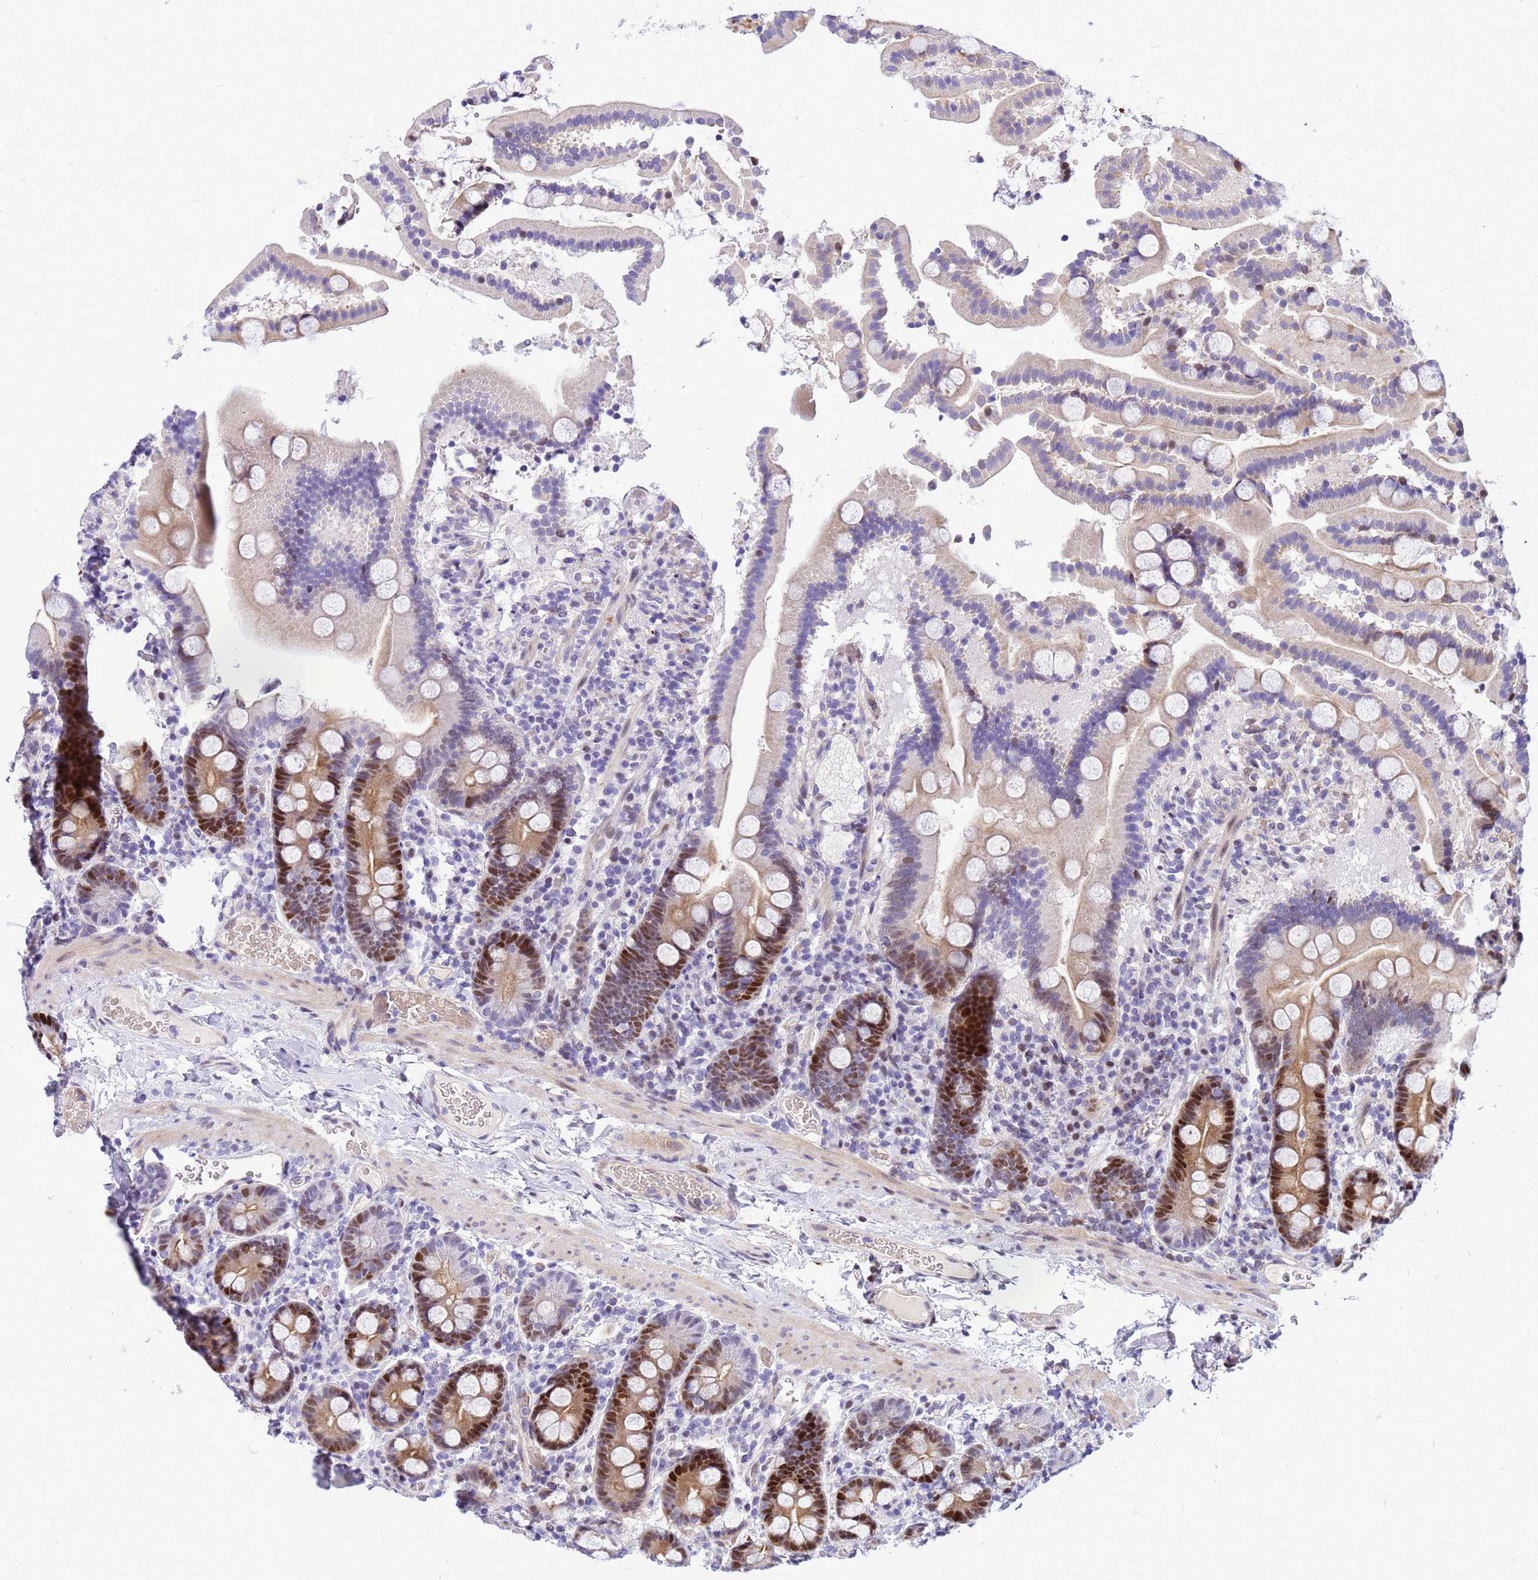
{"staining": {"intensity": "strong", "quantity": "<25%", "location": "nuclear"}, "tissue": "duodenum", "cell_type": "Glandular cells", "image_type": "normal", "snomed": [{"axis": "morphology", "description": "Normal tissue, NOS"}, {"axis": "topography", "description": "Duodenum"}], "caption": "Benign duodenum was stained to show a protein in brown. There is medium levels of strong nuclear expression in about <25% of glandular cells. The protein of interest is stained brown, and the nuclei are stained in blue (DAB (3,3'-diaminobenzidine) IHC with brightfield microscopy, high magnification).", "gene": "ADAMTS7", "patient": {"sex": "male", "age": 55}}